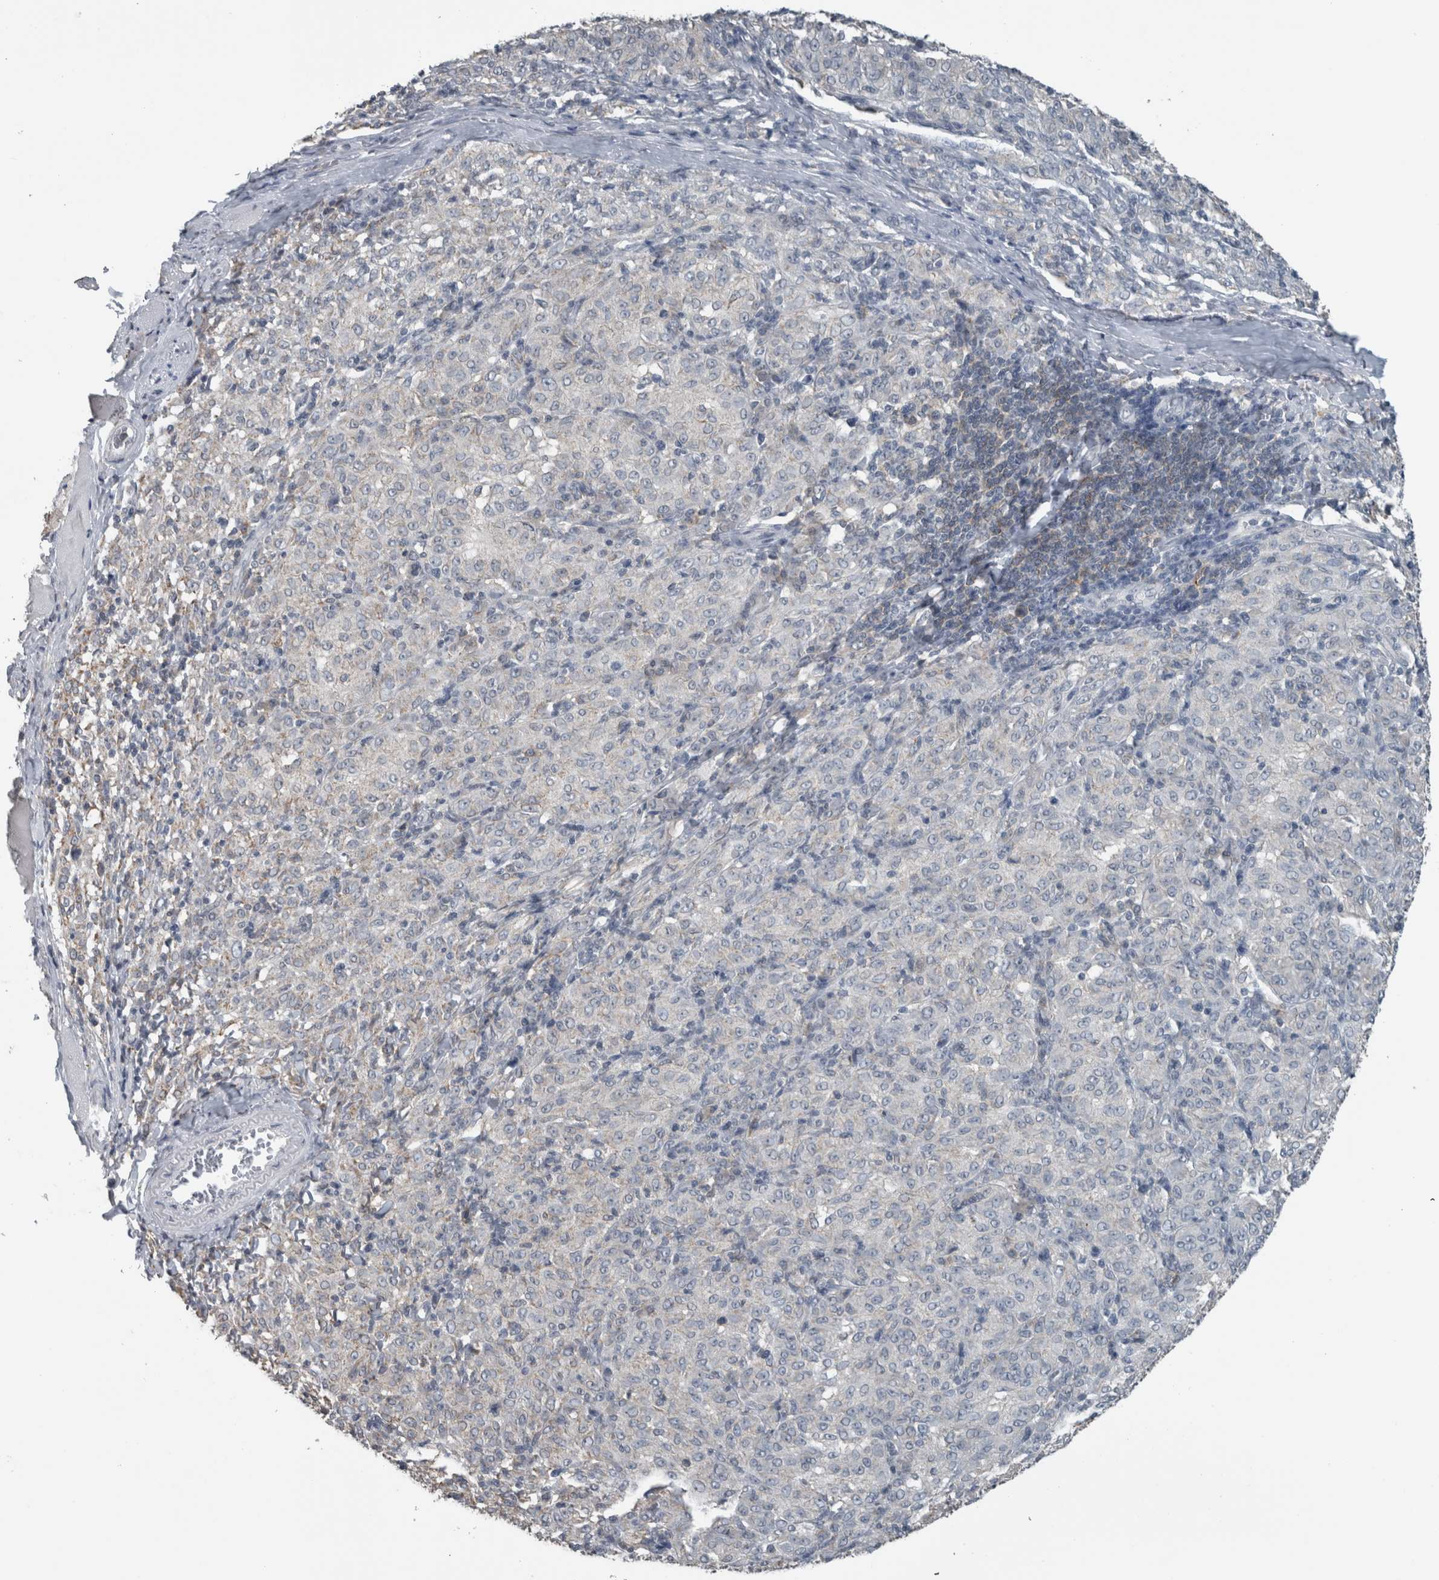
{"staining": {"intensity": "negative", "quantity": "none", "location": "none"}, "tissue": "melanoma", "cell_type": "Tumor cells", "image_type": "cancer", "snomed": [{"axis": "morphology", "description": "Malignant melanoma, NOS"}, {"axis": "topography", "description": "Skin"}], "caption": "This is an immunohistochemistry micrograph of malignant melanoma. There is no positivity in tumor cells.", "gene": "ACSF2", "patient": {"sex": "female", "age": 72}}